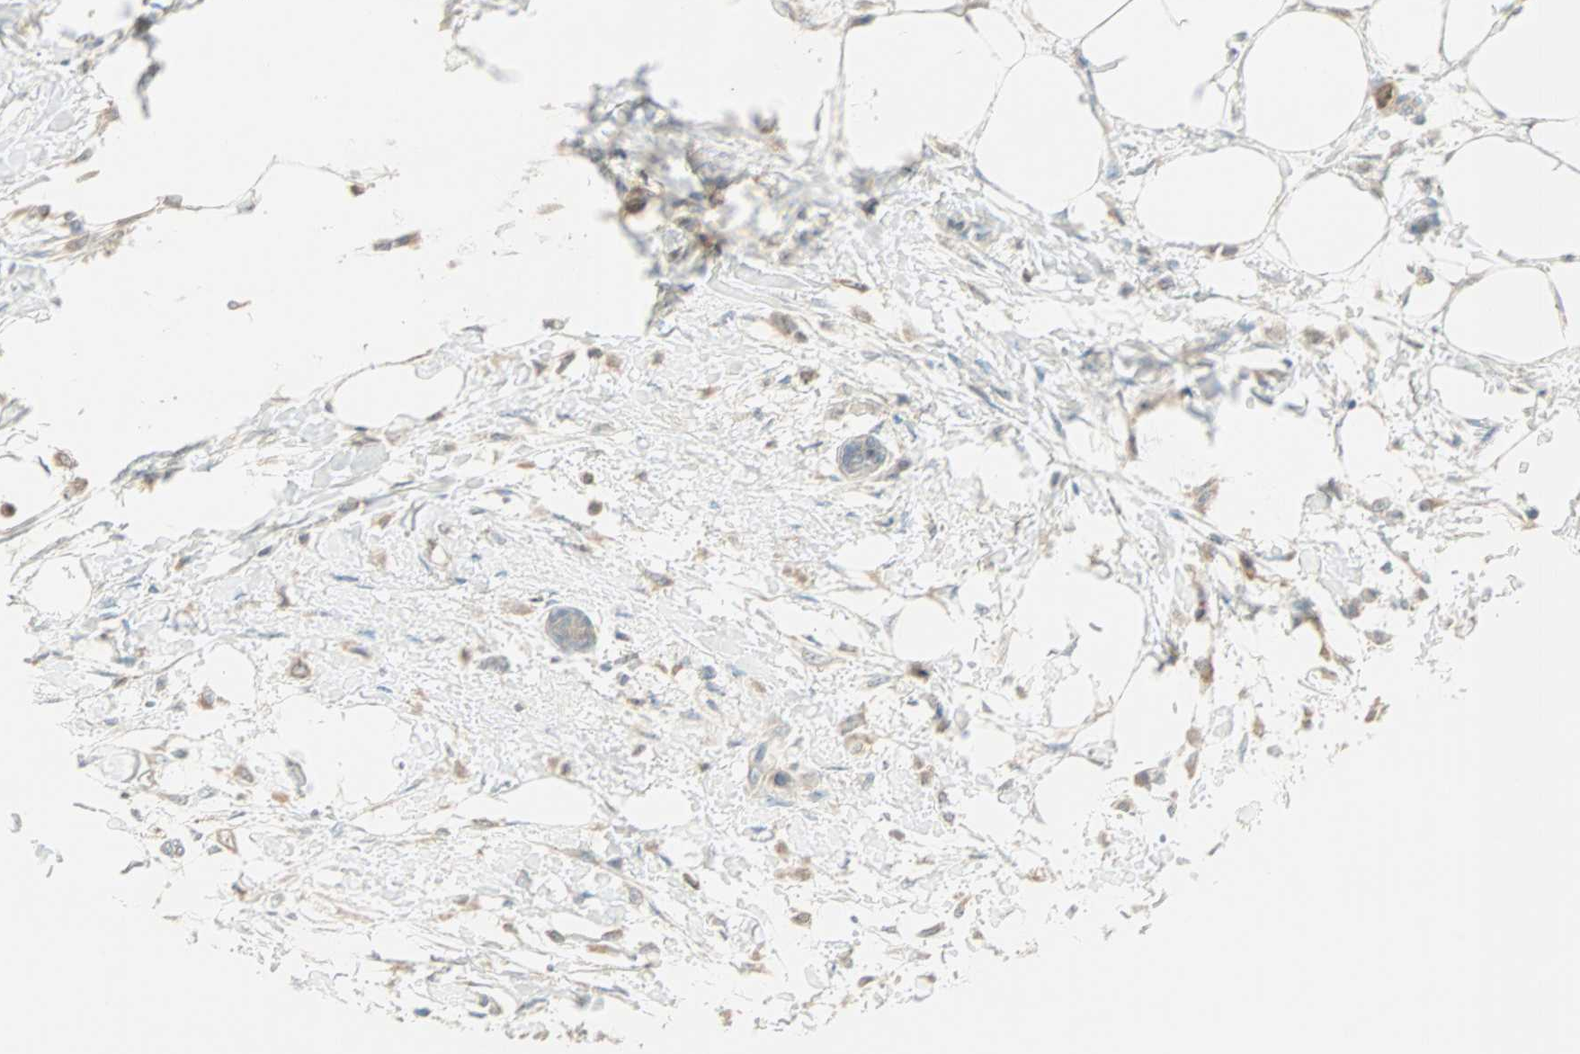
{"staining": {"intensity": "negative", "quantity": "none", "location": "none"}, "tissue": "breast cancer", "cell_type": "Tumor cells", "image_type": "cancer", "snomed": [{"axis": "morphology", "description": "Lobular carcinoma, in situ"}, {"axis": "morphology", "description": "Lobular carcinoma"}, {"axis": "topography", "description": "Breast"}], "caption": "Immunohistochemistry (IHC) of breast lobular carcinoma shows no staining in tumor cells.", "gene": "RAD18", "patient": {"sex": "female", "age": 41}}